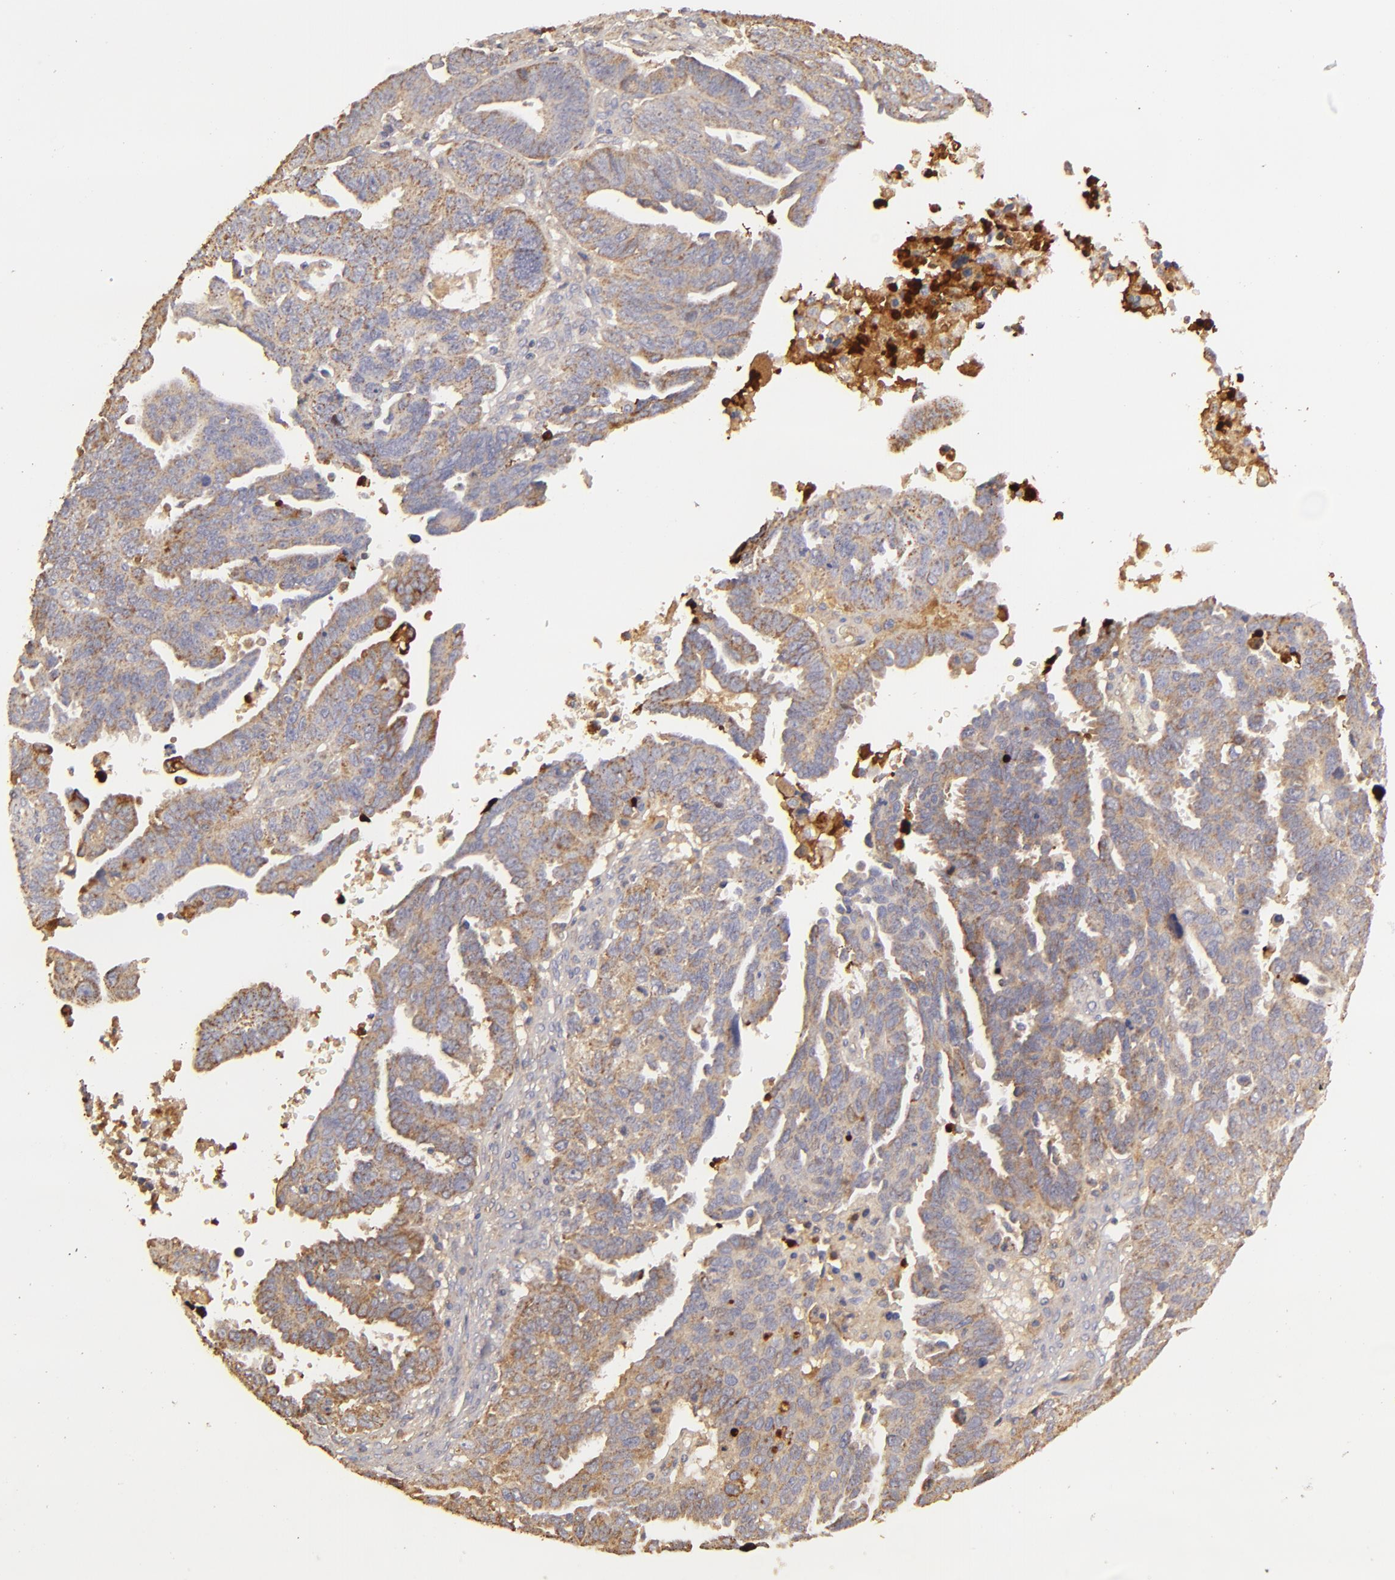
{"staining": {"intensity": "weak", "quantity": ">75%", "location": "cytoplasmic/membranous"}, "tissue": "ovarian cancer", "cell_type": "Tumor cells", "image_type": "cancer", "snomed": [{"axis": "morphology", "description": "Carcinoma, endometroid"}, {"axis": "morphology", "description": "Cystadenocarcinoma, serous, NOS"}, {"axis": "topography", "description": "Ovary"}], "caption": "A histopathology image of endometroid carcinoma (ovarian) stained for a protein reveals weak cytoplasmic/membranous brown staining in tumor cells.", "gene": "CFB", "patient": {"sex": "female", "age": 45}}